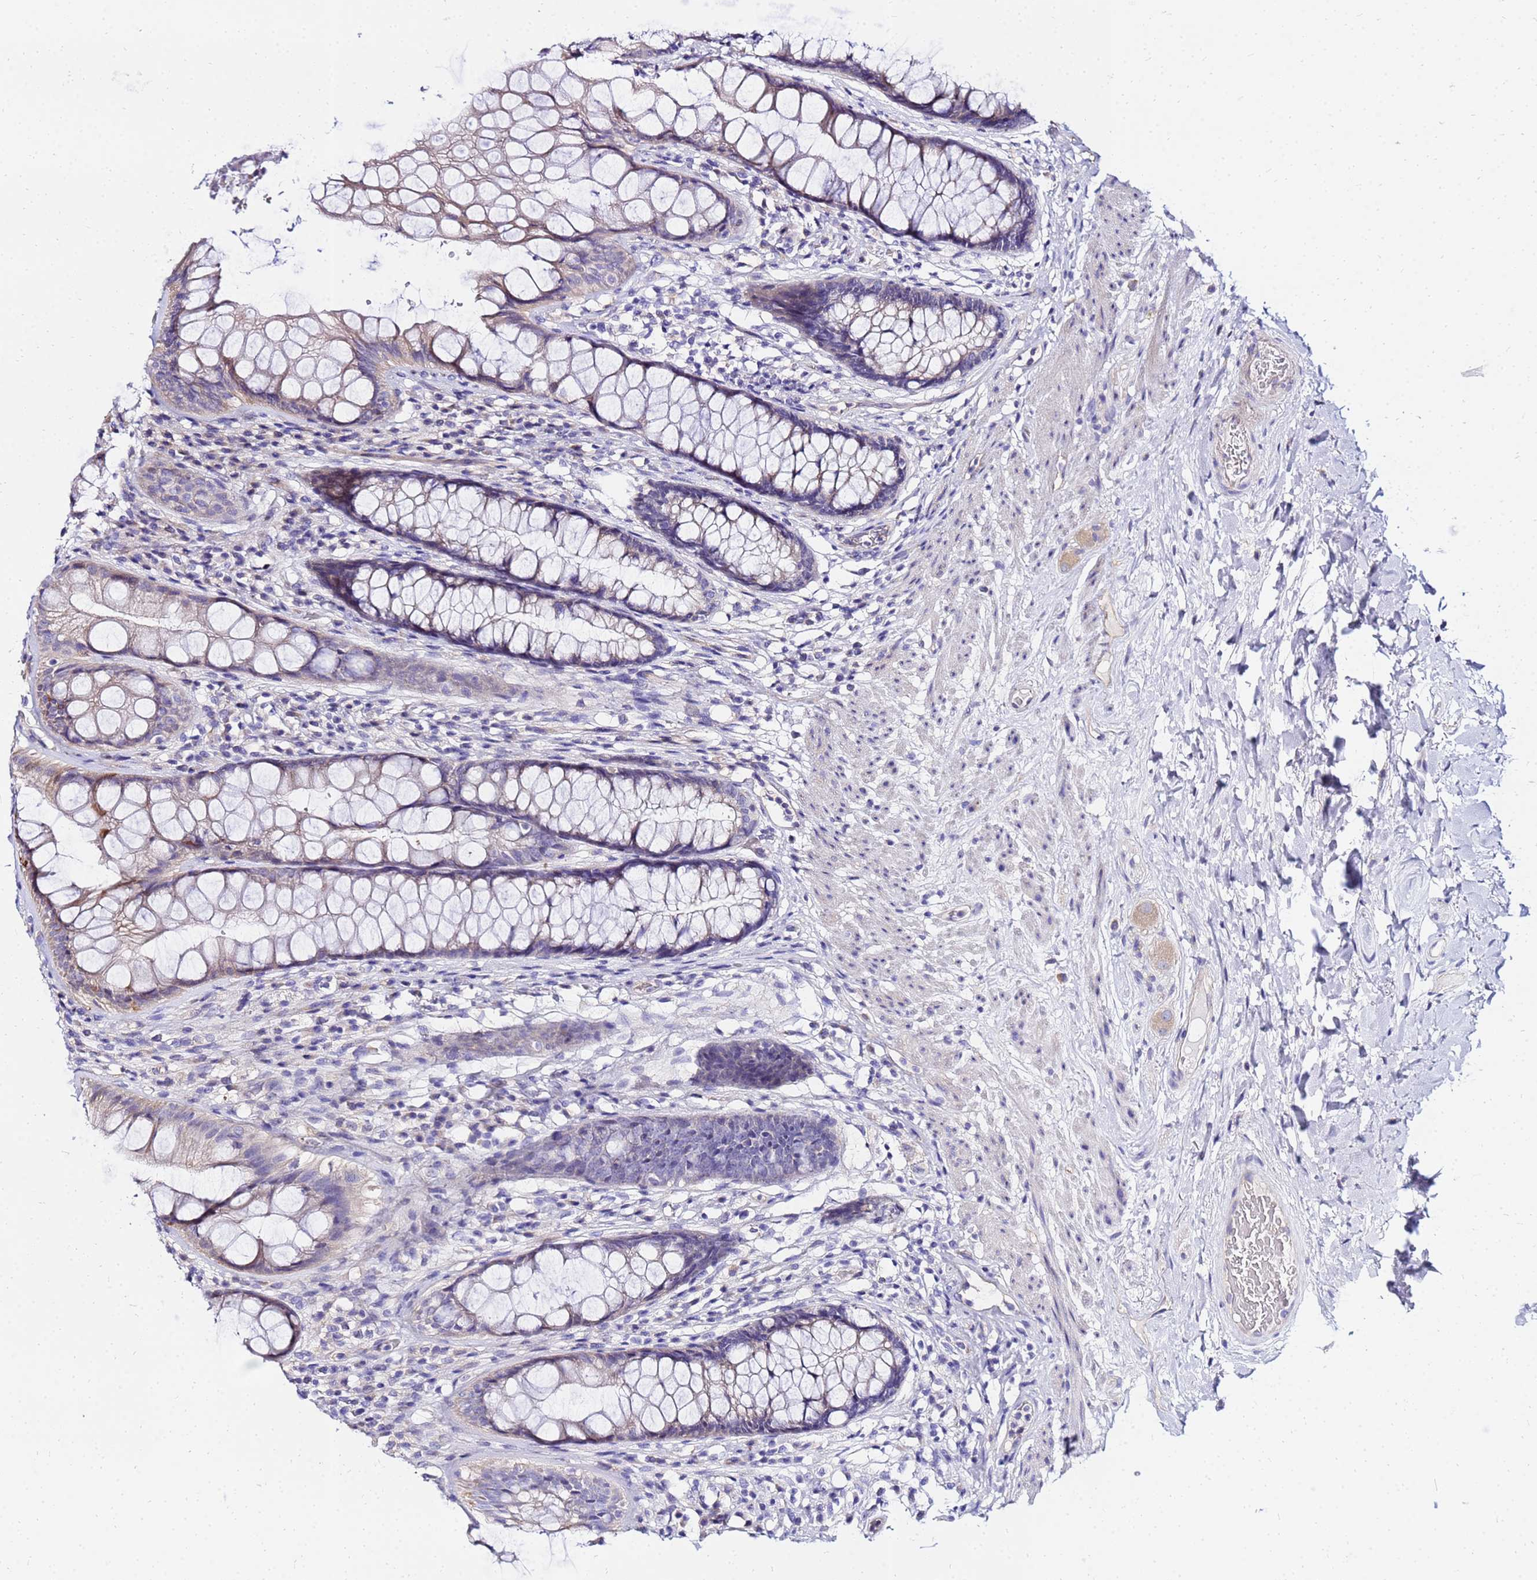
{"staining": {"intensity": "moderate", "quantity": "<25%", "location": "cytoplasmic/membranous"}, "tissue": "rectum", "cell_type": "Glandular cells", "image_type": "normal", "snomed": [{"axis": "morphology", "description": "Normal tissue, NOS"}, {"axis": "topography", "description": "Rectum"}], "caption": "Rectum stained with DAB immunohistochemistry (IHC) shows low levels of moderate cytoplasmic/membranous expression in approximately <25% of glandular cells.", "gene": "HERC5", "patient": {"sex": "male", "age": 74}}